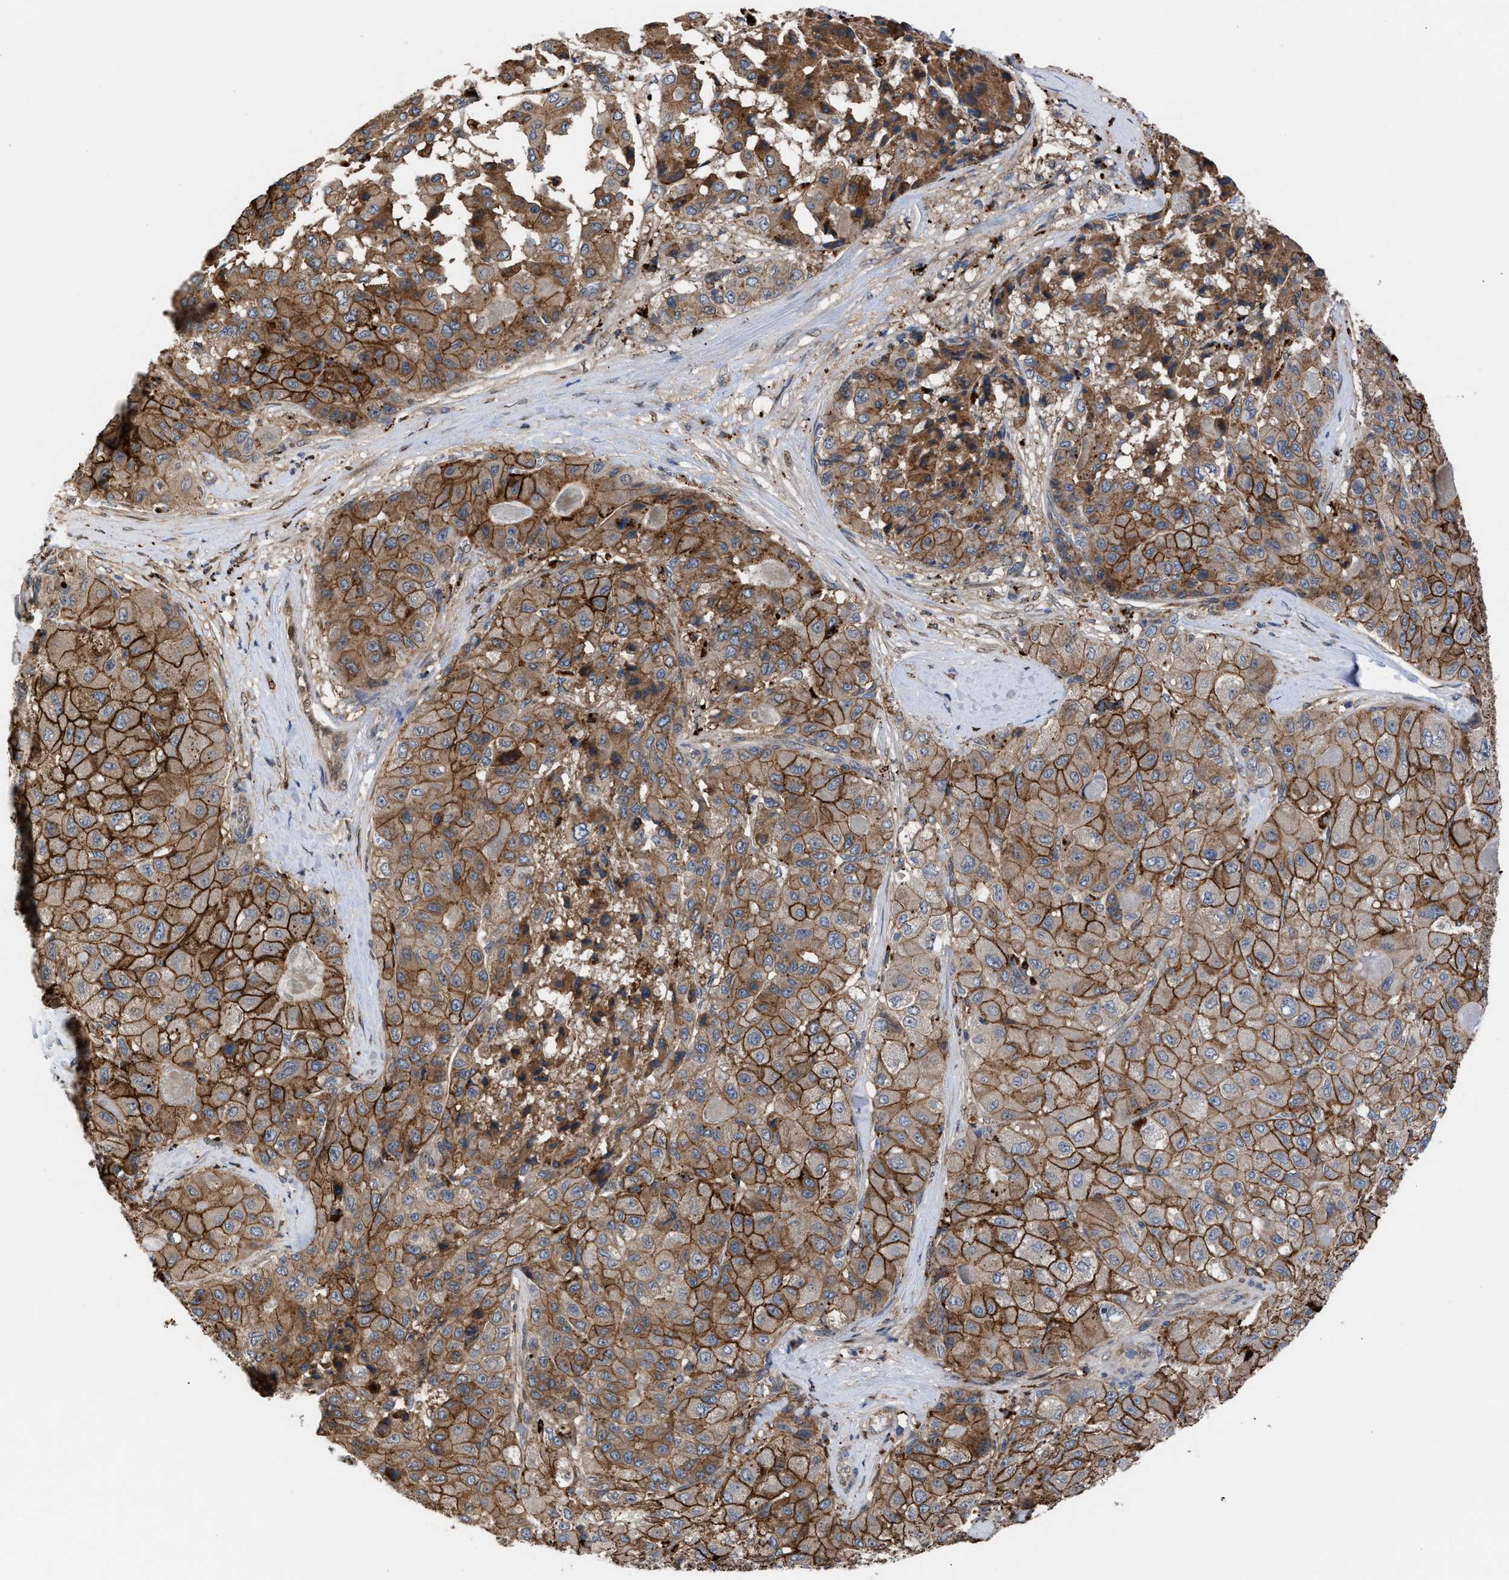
{"staining": {"intensity": "moderate", "quantity": ">75%", "location": "cytoplasmic/membranous"}, "tissue": "liver cancer", "cell_type": "Tumor cells", "image_type": "cancer", "snomed": [{"axis": "morphology", "description": "Carcinoma, Hepatocellular, NOS"}, {"axis": "topography", "description": "Liver"}], "caption": "IHC of liver cancer (hepatocellular carcinoma) reveals medium levels of moderate cytoplasmic/membranous staining in approximately >75% of tumor cells.", "gene": "TP53BP2", "patient": {"sex": "male", "age": 80}}